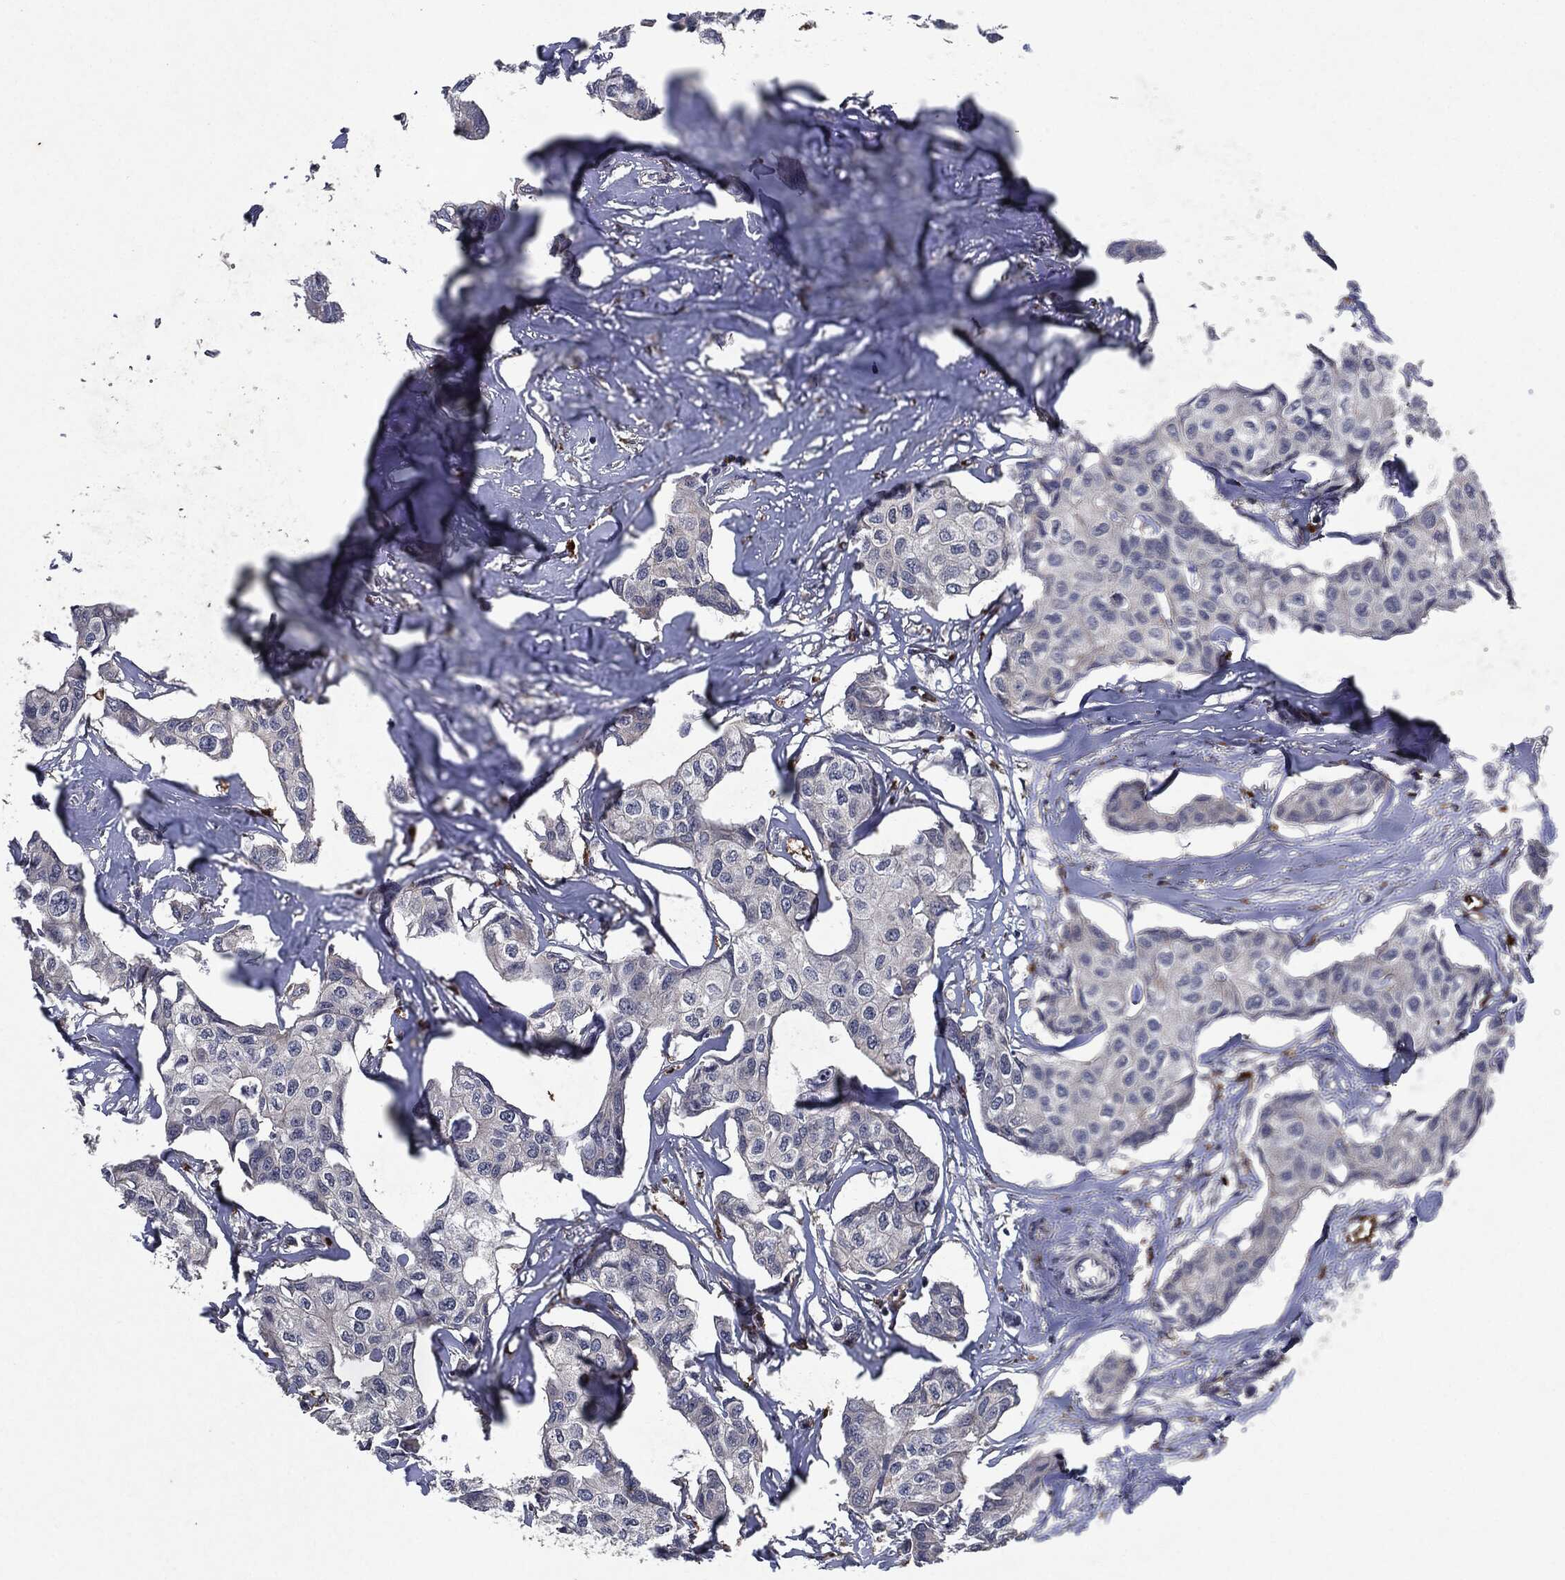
{"staining": {"intensity": "negative", "quantity": "none", "location": "none"}, "tissue": "breast cancer", "cell_type": "Tumor cells", "image_type": "cancer", "snomed": [{"axis": "morphology", "description": "Duct carcinoma"}, {"axis": "topography", "description": "Breast"}], "caption": "This is an immunohistochemistry photomicrograph of human breast intraductal carcinoma. There is no expression in tumor cells.", "gene": "SLC31A2", "patient": {"sex": "female", "age": 80}}